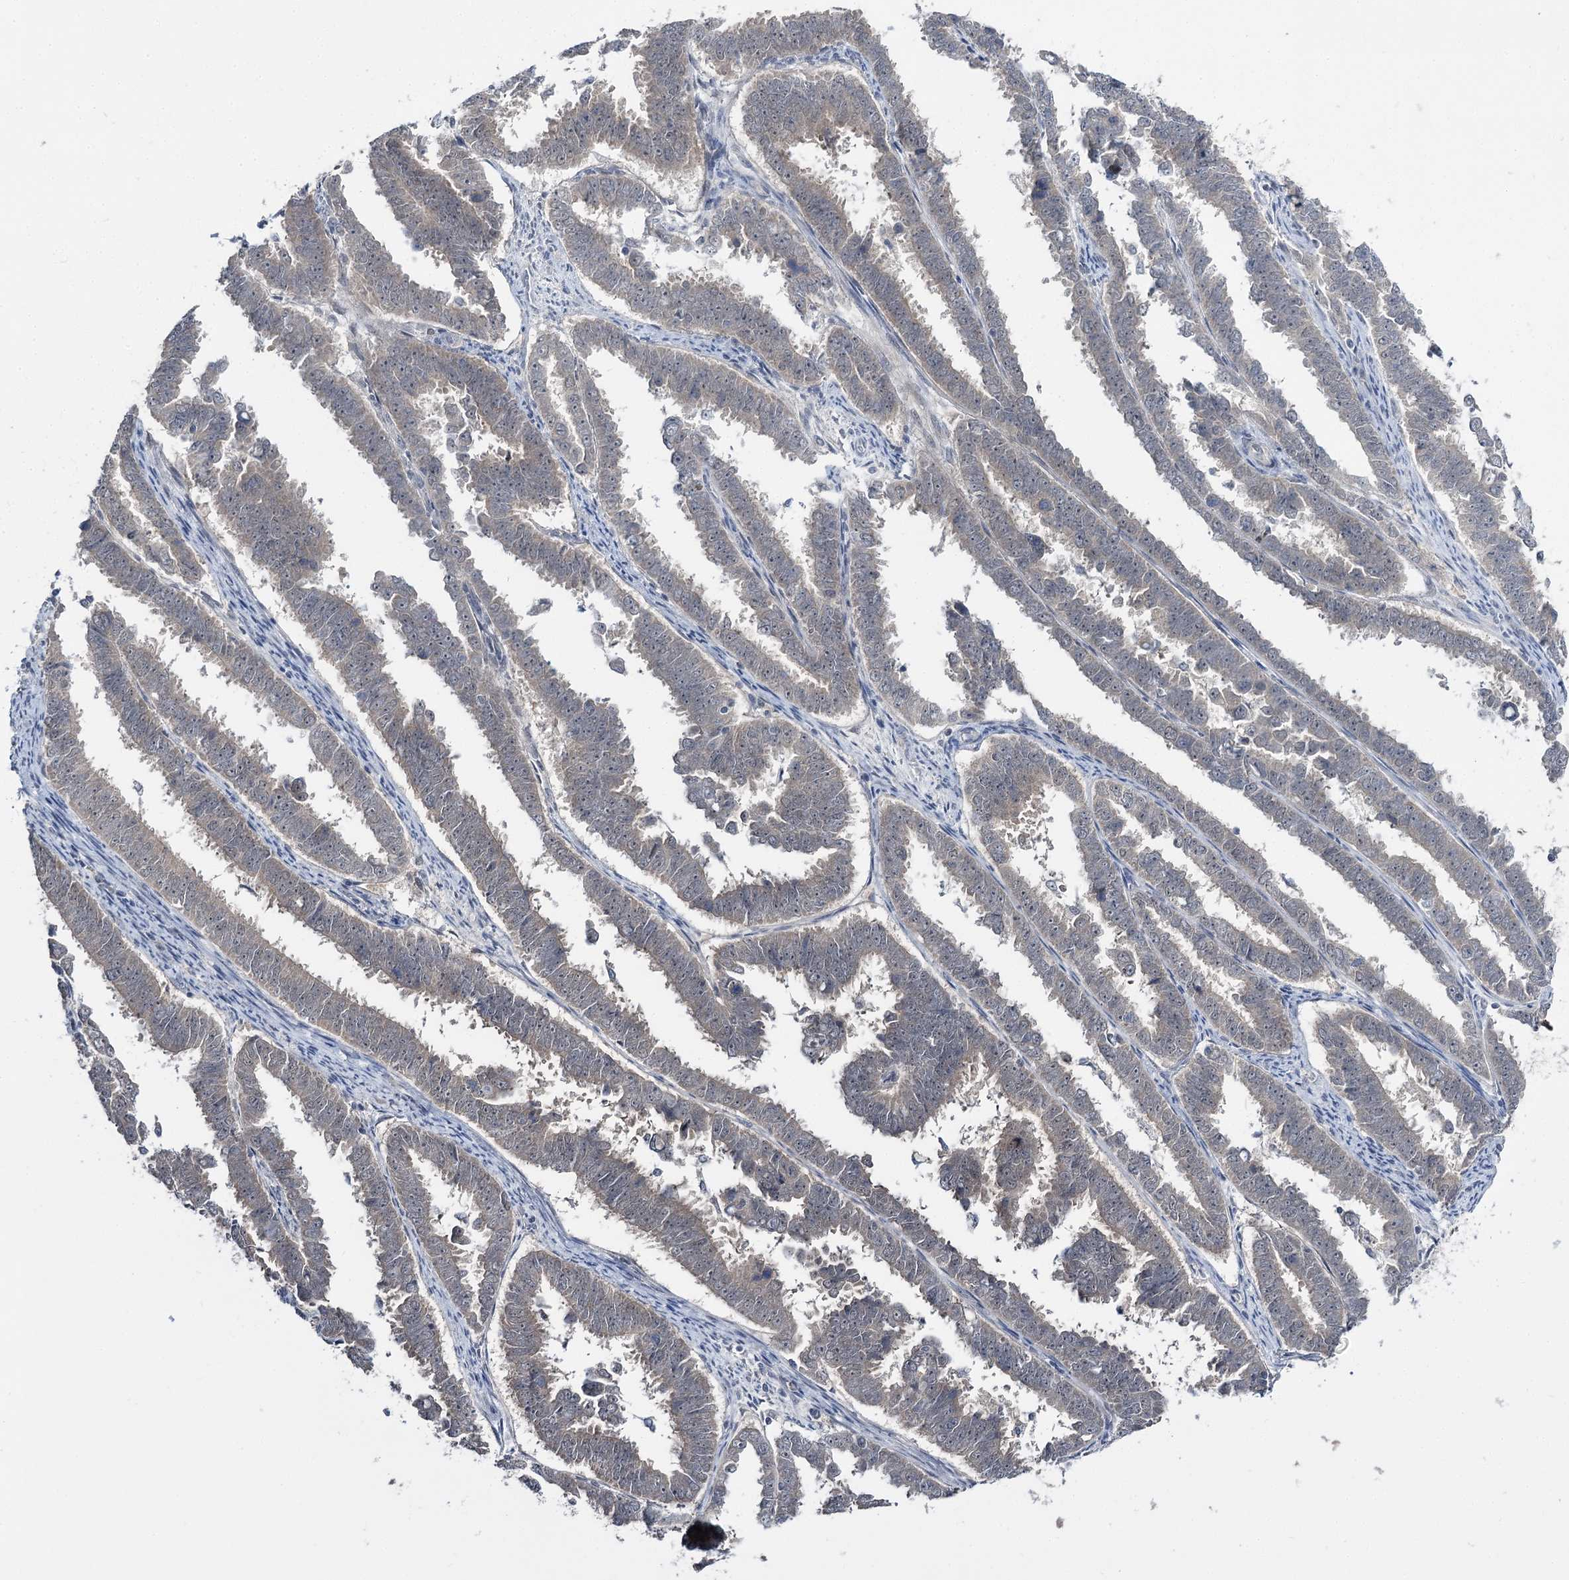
{"staining": {"intensity": "negative", "quantity": "none", "location": "none"}, "tissue": "endometrial cancer", "cell_type": "Tumor cells", "image_type": "cancer", "snomed": [{"axis": "morphology", "description": "Adenocarcinoma, NOS"}, {"axis": "topography", "description": "Endometrium"}], "caption": "An immunohistochemistry image of endometrial cancer is shown. There is no staining in tumor cells of endometrial cancer.", "gene": "PHYHIPL", "patient": {"sex": "female", "age": 75}}